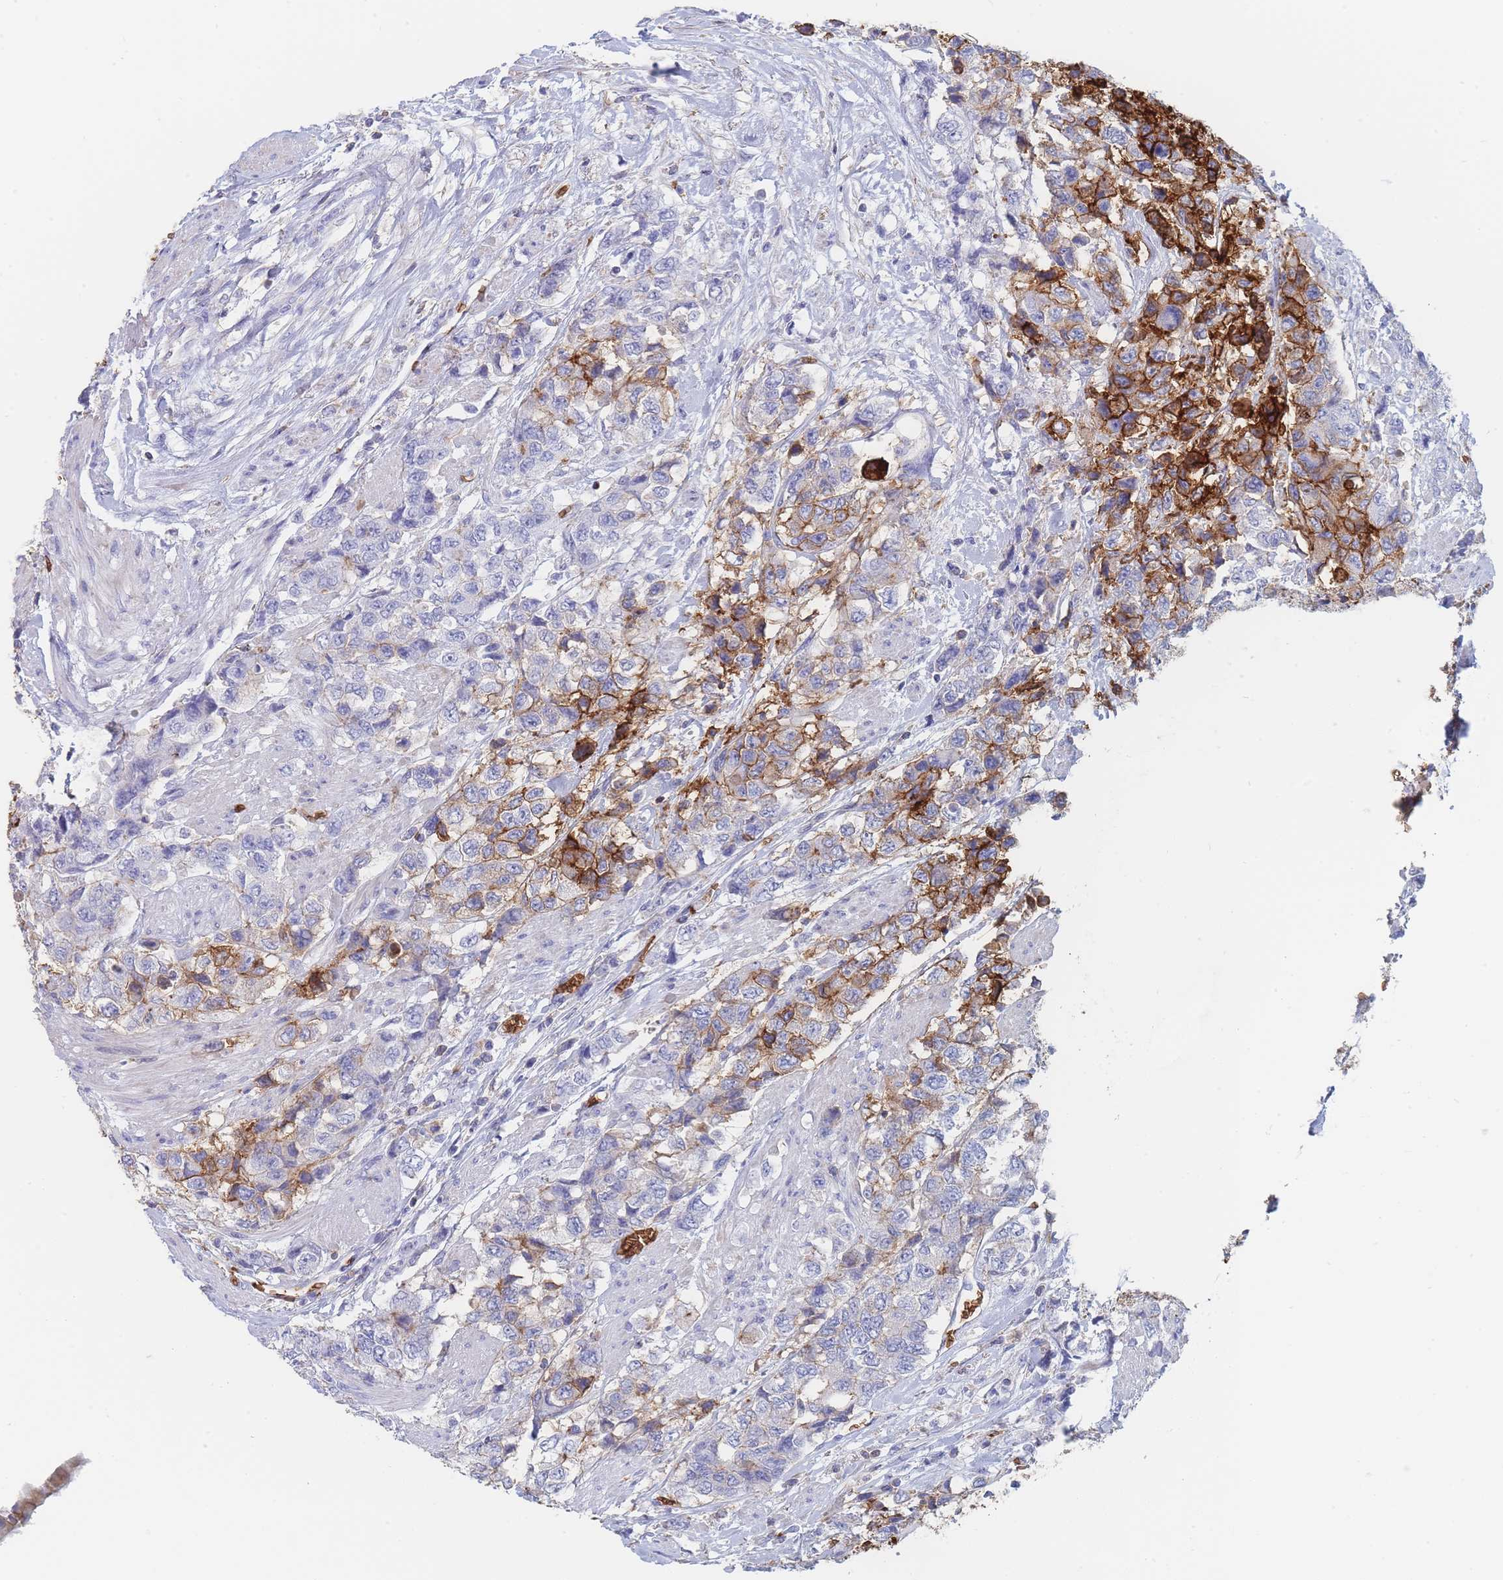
{"staining": {"intensity": "strong", "quantity": "<25%", "location": "cytoplasmic/membranous"}, "tissue": "urothelial cancer", "cell_type": "Tumor cells", "image_type": "cancer", "snomed": [{"axis": "morphology", "description": "Urothelial carcinoma, High grade"}, {"axis": "topography", "description": "Urinary bladder"}], "caption": "Urothelial cancer stained for a protein shows strong cytoplasmic/membranous positivity in tumor cells. The staining was performed using DAB, with brown indicating positive protein expression. Nuclei are stained blue with hematoxylin.", "gene": "SLC2A1", "patient": {"sex": "female", "age": 78}}